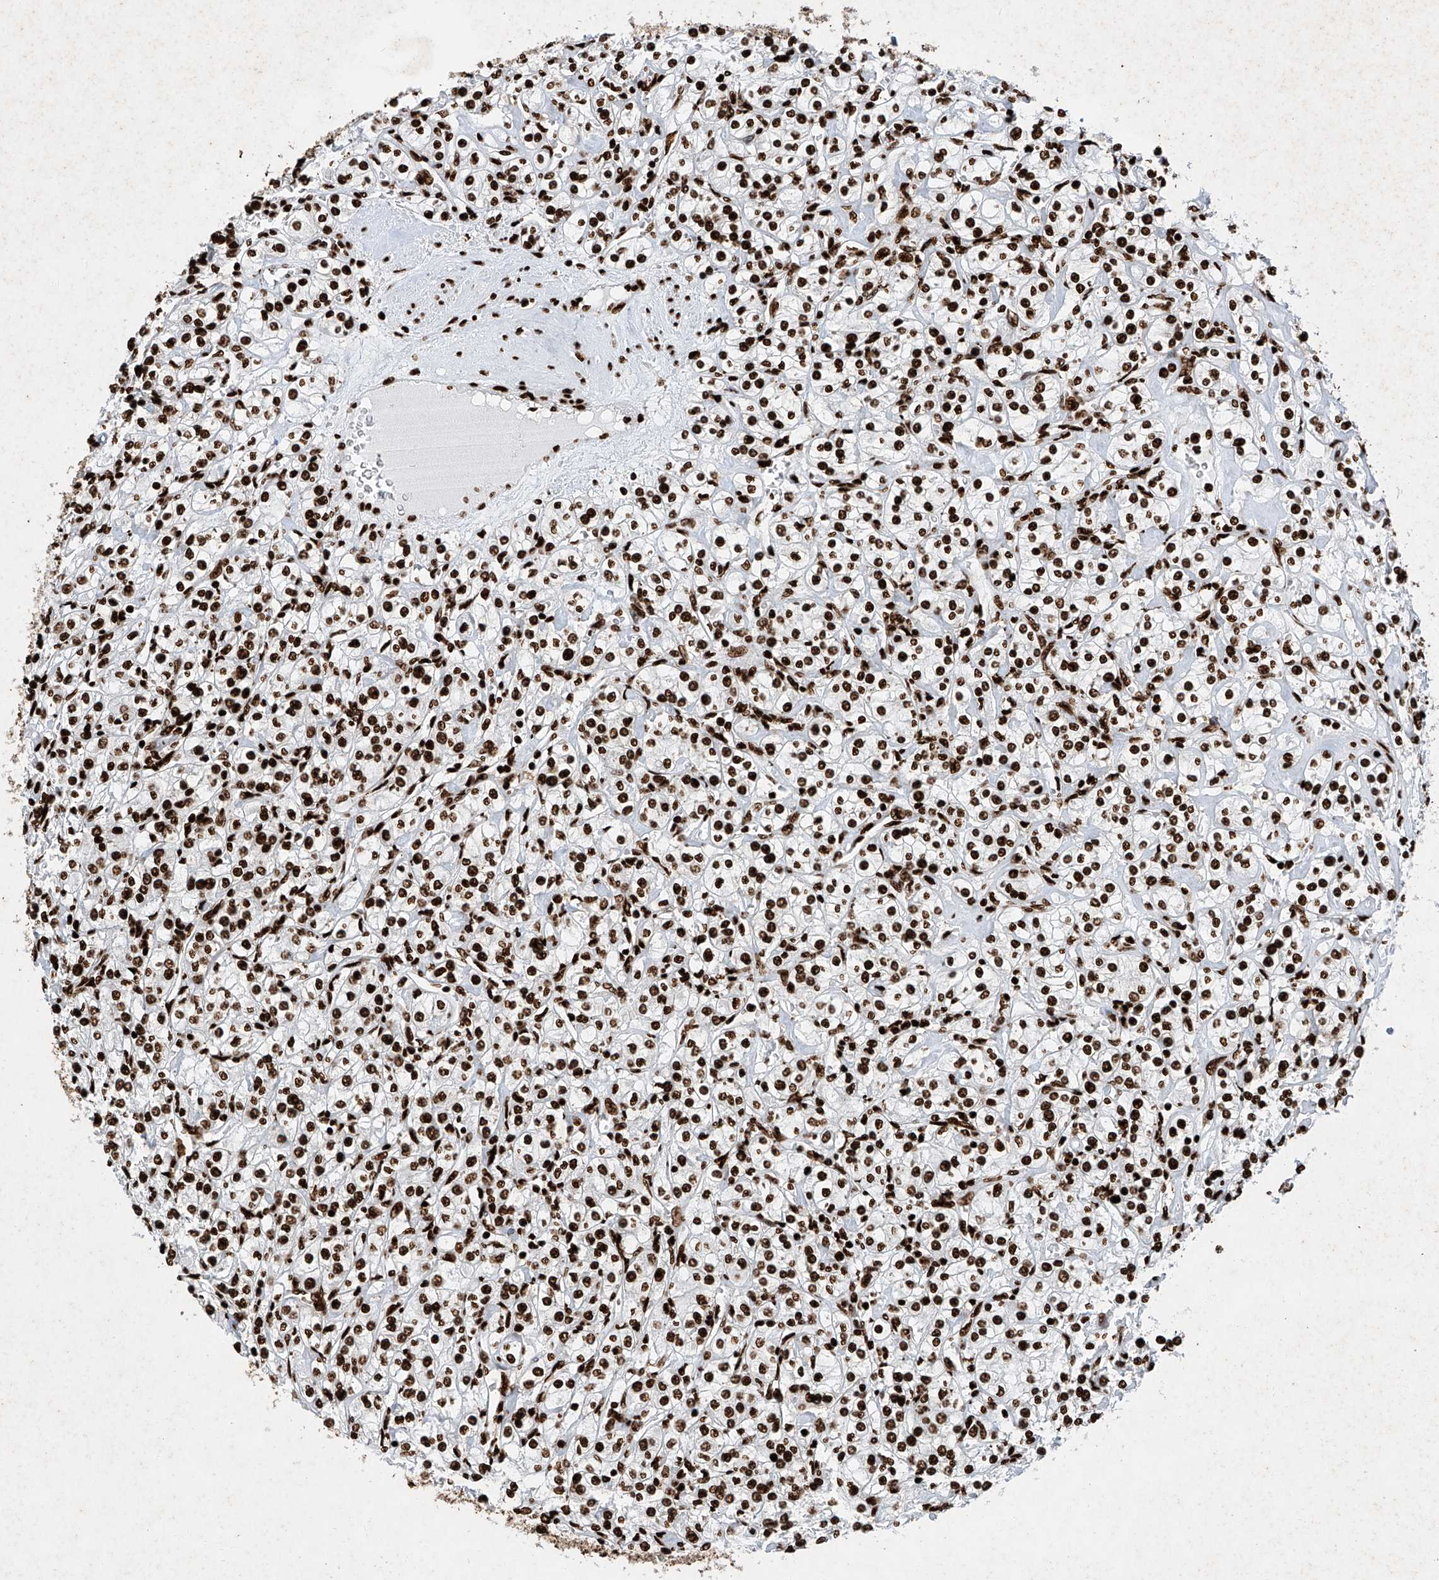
{"staining": {"intensity": "strong", "quantity": ">75%", "location": "nuclear"}, "tissue": "renal cancer", "cell_type": "Tumor cells", "image_type": "cancer", "snomed": [{"axis": "morphology", "description": "Adenocarcinoma, NOS"}, {"axis": "topography", "description": "Kidney"}], "caption": "A brown stain labels strong nuclear expression of a protein in adenocarcinoma (renal) tumor cells.", "gene": "SRSF6", "patient": {"sex": "male", "age": 77}}